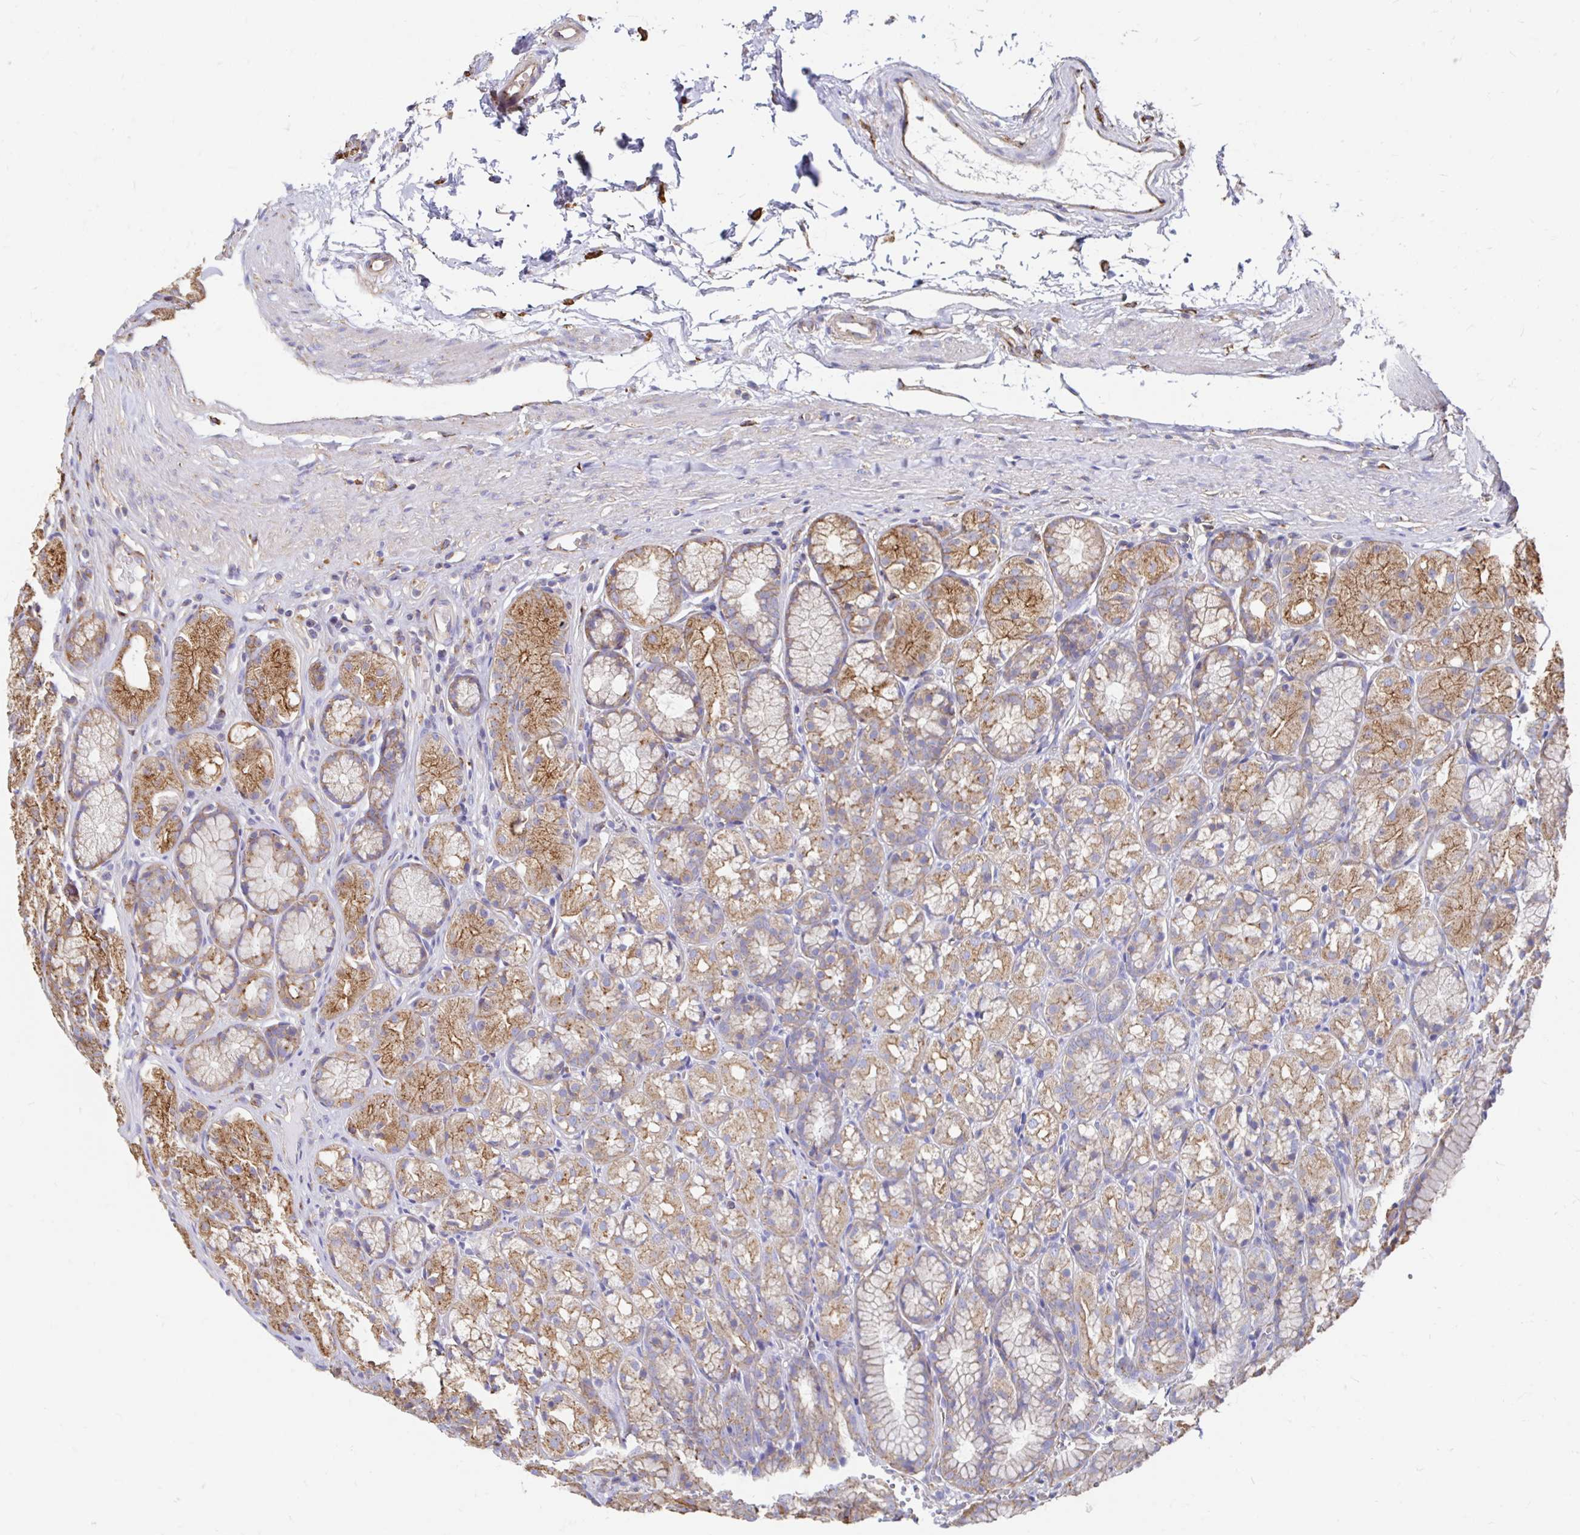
{"staining": {"intensity": "moderate", "quantity": ">75%", "location": "cytoplasmic/membranous"}, "tissue": "stomach", "cell_type": "Glandular cells", "image_type": "normal", "snomed": [{"axis": "morphology", "description": "Normal tissue, NOS"}, {"axis": "topography", "description": "Stomach"}], "caption": "Protein staining of unremarkable stomach reveals moderate cytoplasmic/membranous positivity in about >75% of glandular cells. (Brightfield microscopy of DAB IHC at high magnification).", "gene": "CLTC", "patient": {"sex": "male", "age": 70}}